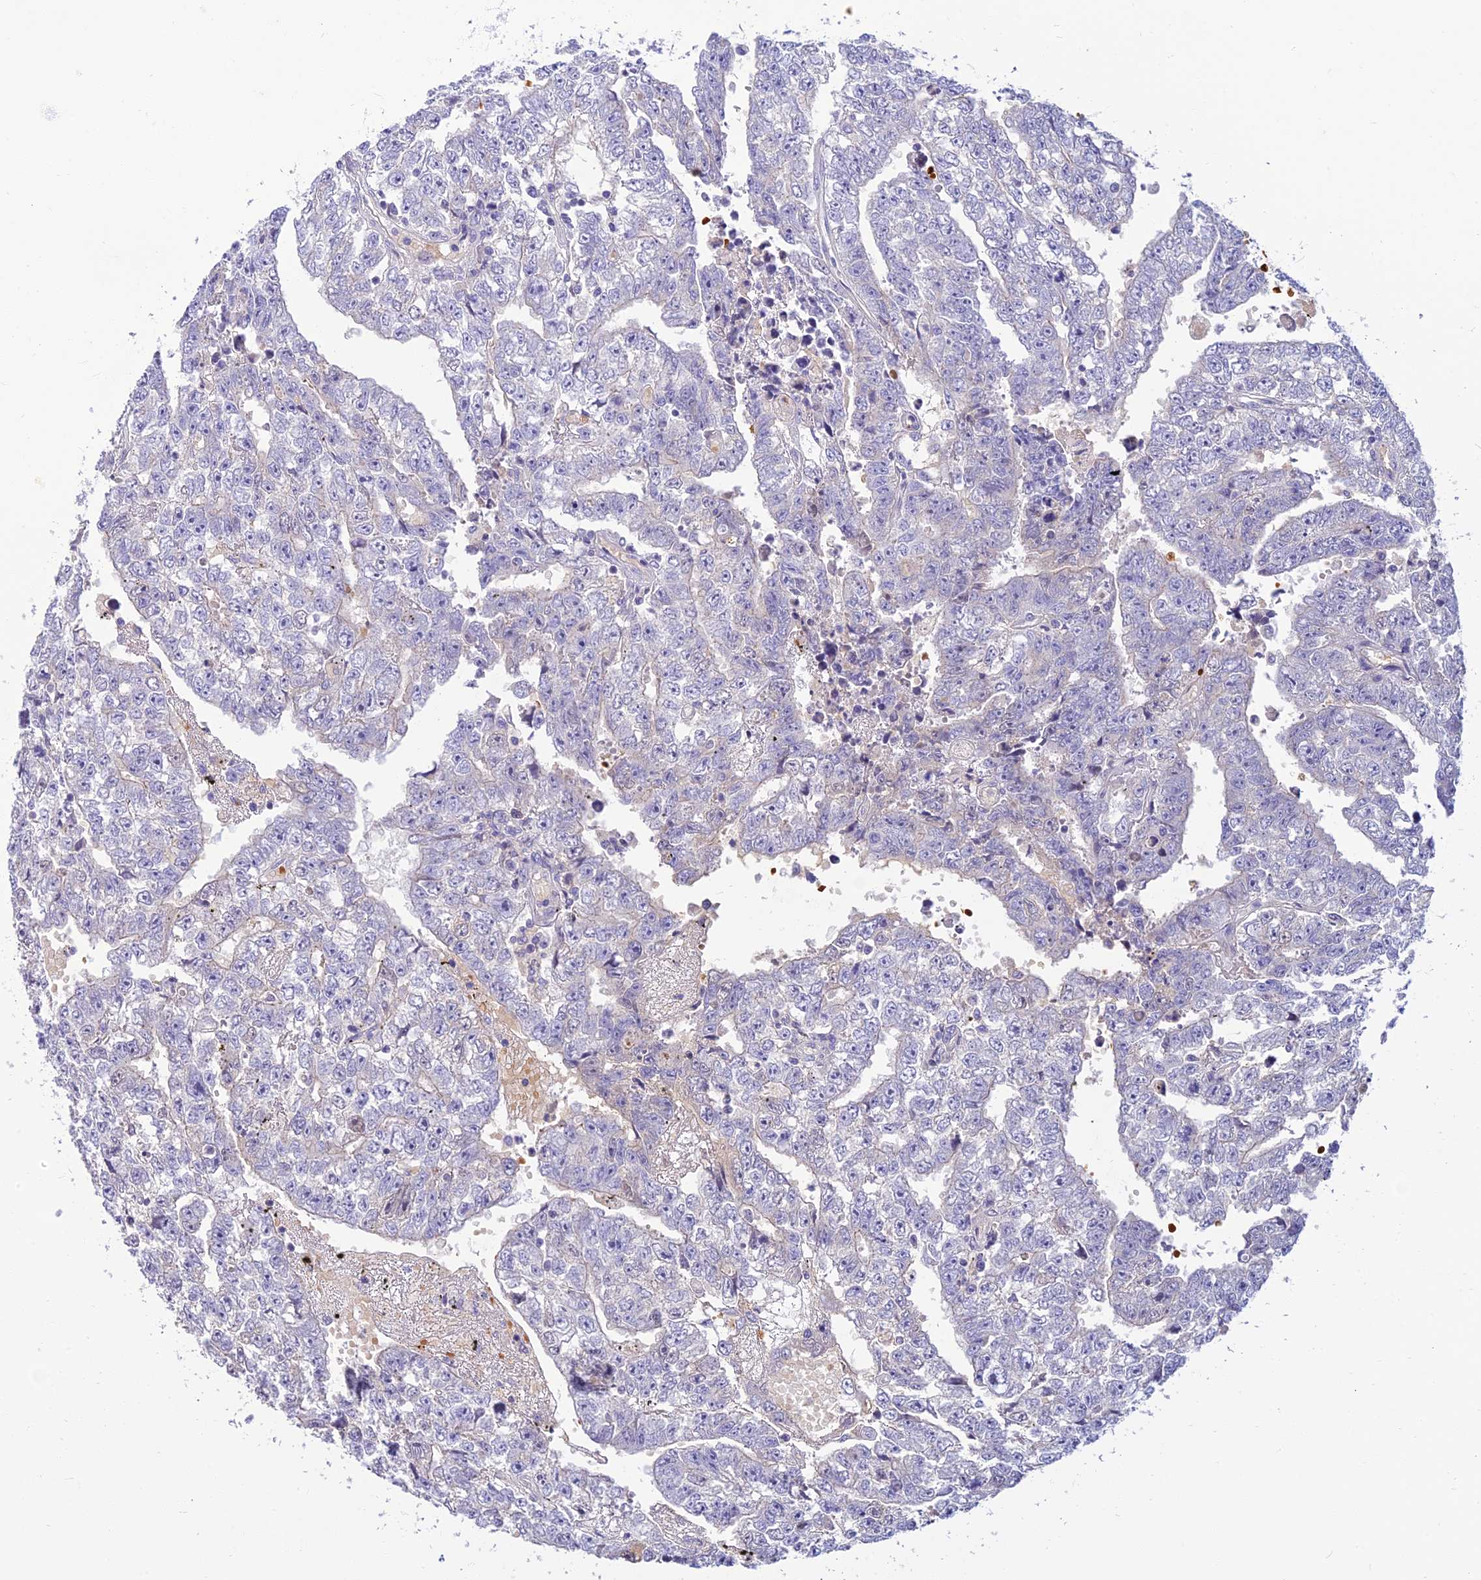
{"staining": {"intensity": "negative", "quantity": "none", "location": "none"}, "tissue": "testis cancer", "cell_type": "Tumor cells", "image_type": "cancer", "snomed": [{"axis": "morphology", "description": "Carcinoma, Embryonal, NOS"}, {"axis": "topography", "description": "Testis"}], "caption": "There is no significant positivity in tumor cells of testis cancer (embryonal carcinoma). (Stains: DAB IHC with hematoxylin counter stain, Microscopy: brightfield microscopy at high magnification).", "gene": "CLIP4", "patient": {"sex": "male", "age": 25}}